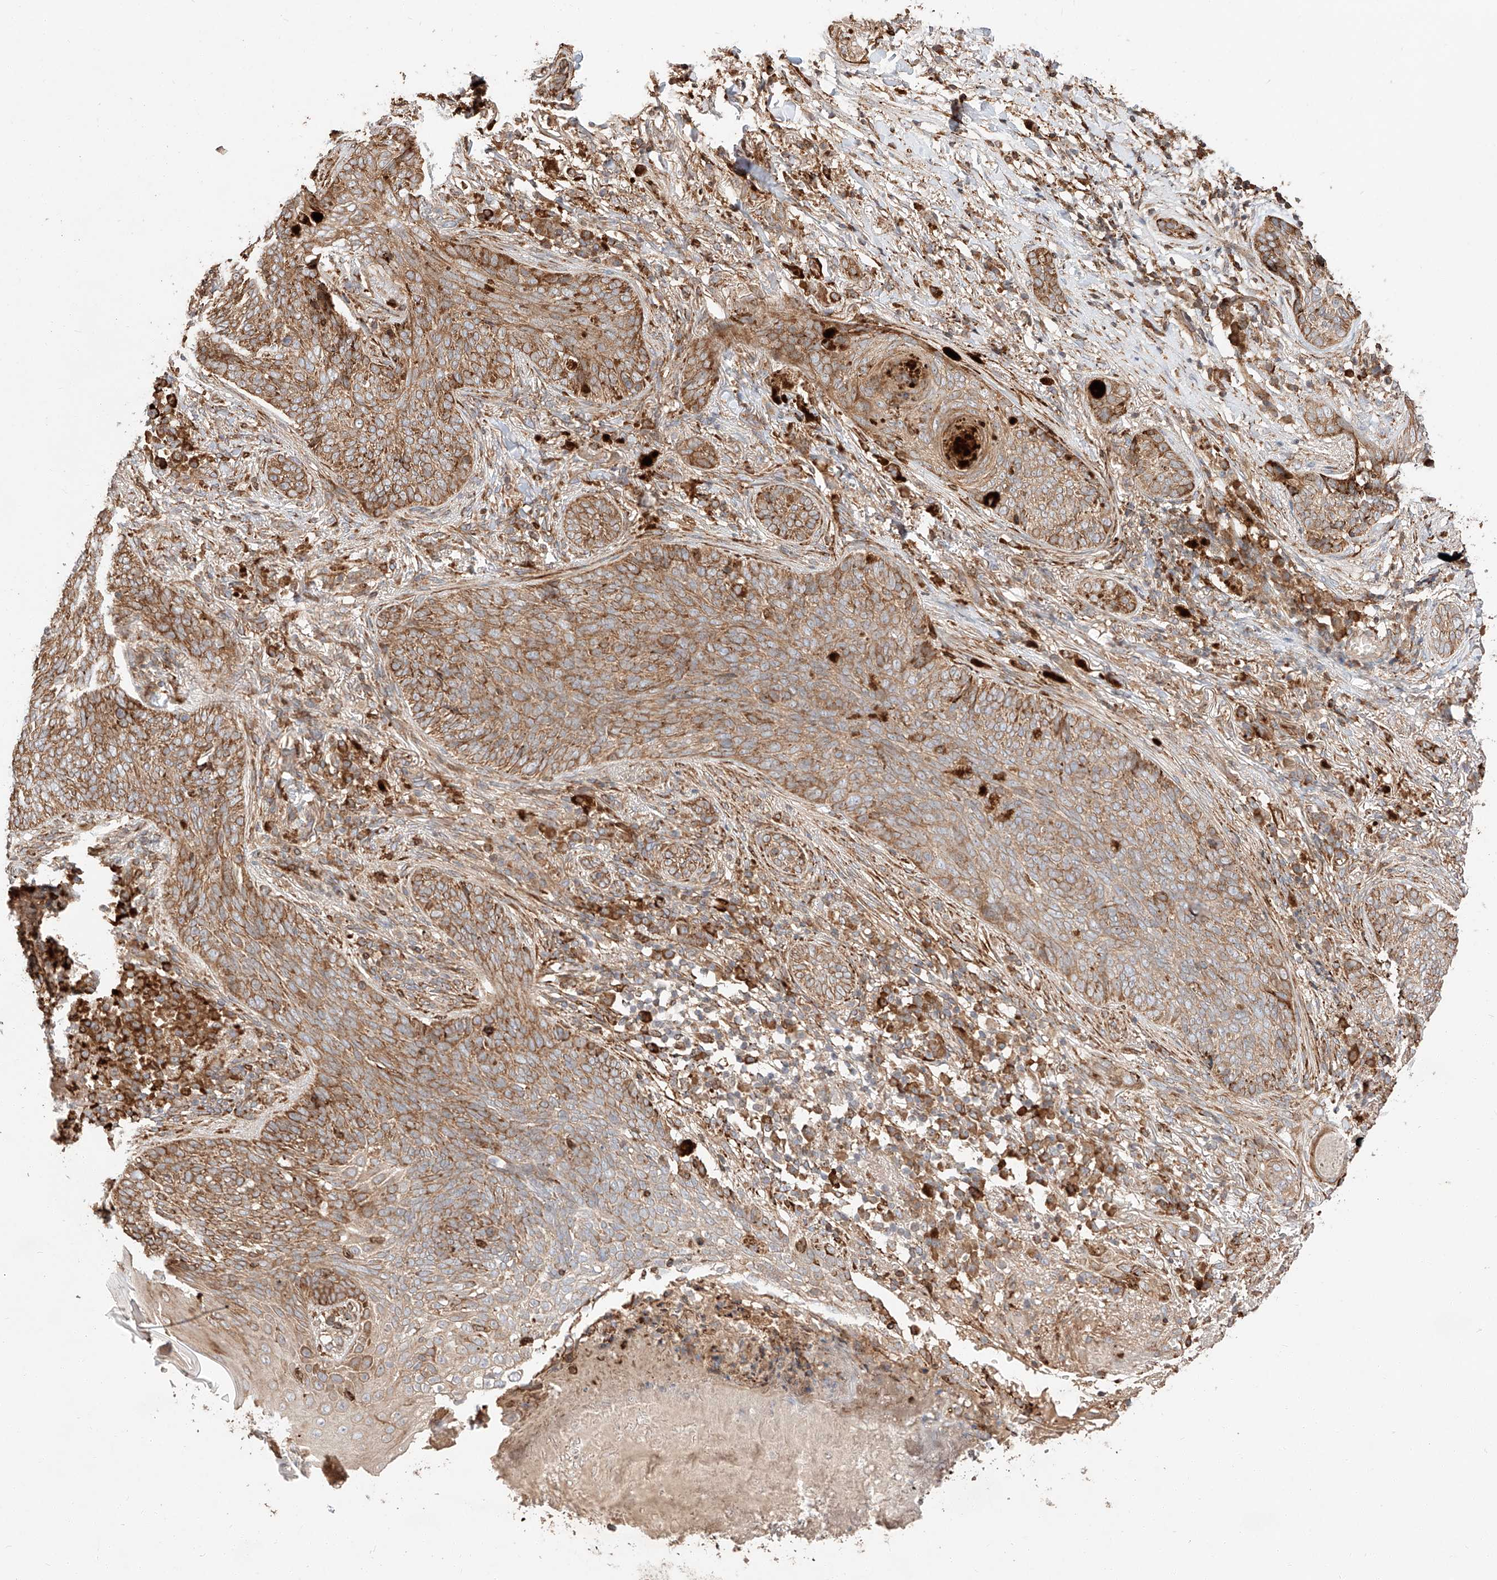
{"staining": {"intensity": "moderate", "quantity": ">75%", "location": "cytoplasmic/membranous"}, "tissue": "skin cancer", "cell_type": "Tumor cells", "image_type": "cancer", "snomed": [{"axis": "morphology", "description": "Basal cell carcinoma"}, {"axis": "topography", "description": "Skin"}], "caption": "Skin cancer tissue demonstrates moderate cytoplasmic/membranous expression in approximately >75% of tumor cells, visualized by immunohistochemistry.", "gene": "ZNF84", "patient": {"sex": "male", "age": 85}}